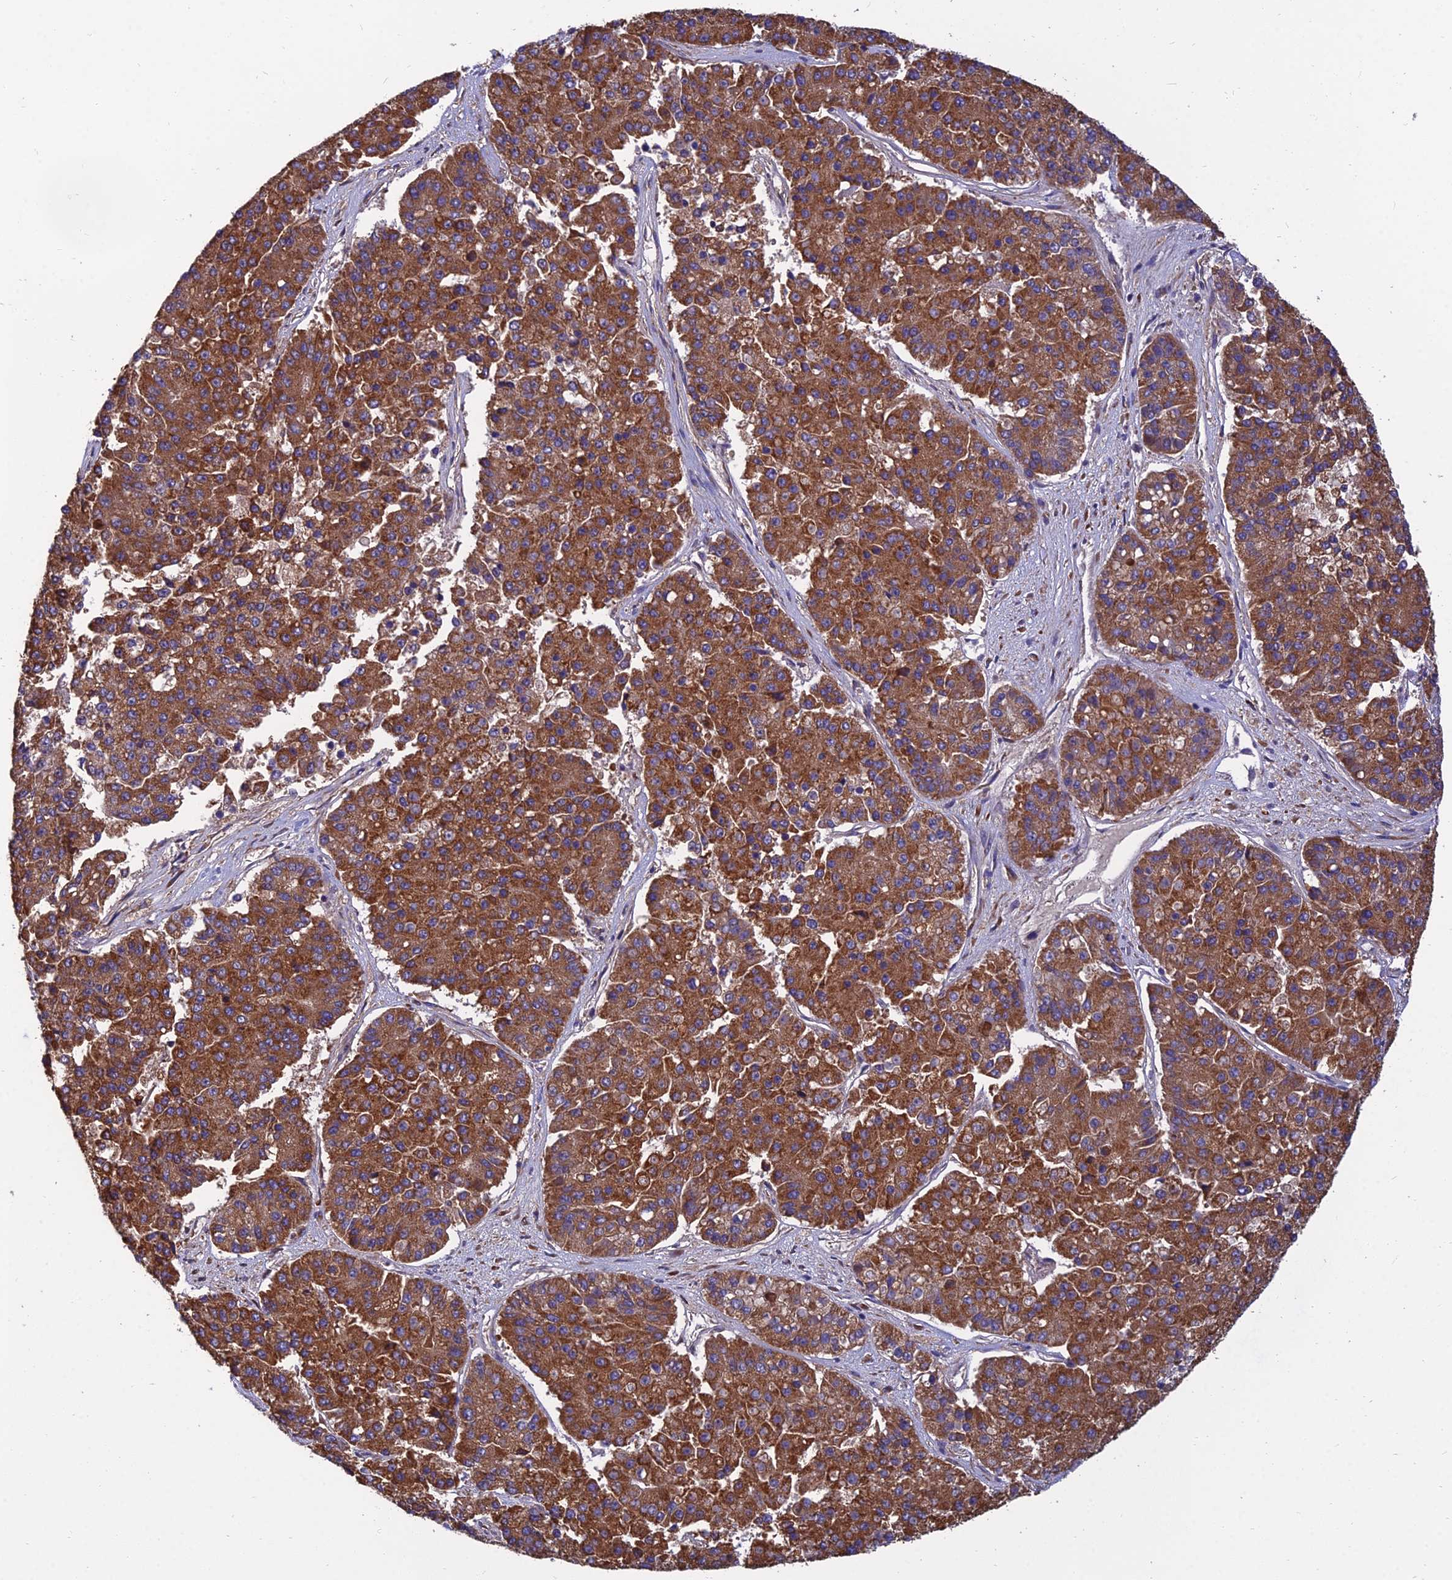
{"staining": {"intensity": "moderate", "quantity": ">75%", "location": "cytoplasmic/membranous"}, "tissue": "pancreatic cancer", "cell_type": "Tumor cells", "image_type": "cancer", "snomed": [{"axis": "morphology", "description": "Adenocarcinoma, NOS"}, {"axis": "topography", "description": "Pancreas"}], "caption": "A histopathology image showing moderate cytoplasmic/membranous positivity in about >75% of tumor cells in pancreatic adenocarcinoma, as visualized by brown immunohistochemical staining.", "gene": "UMAD1", "patient": {"sex": "male", "age": 50}}